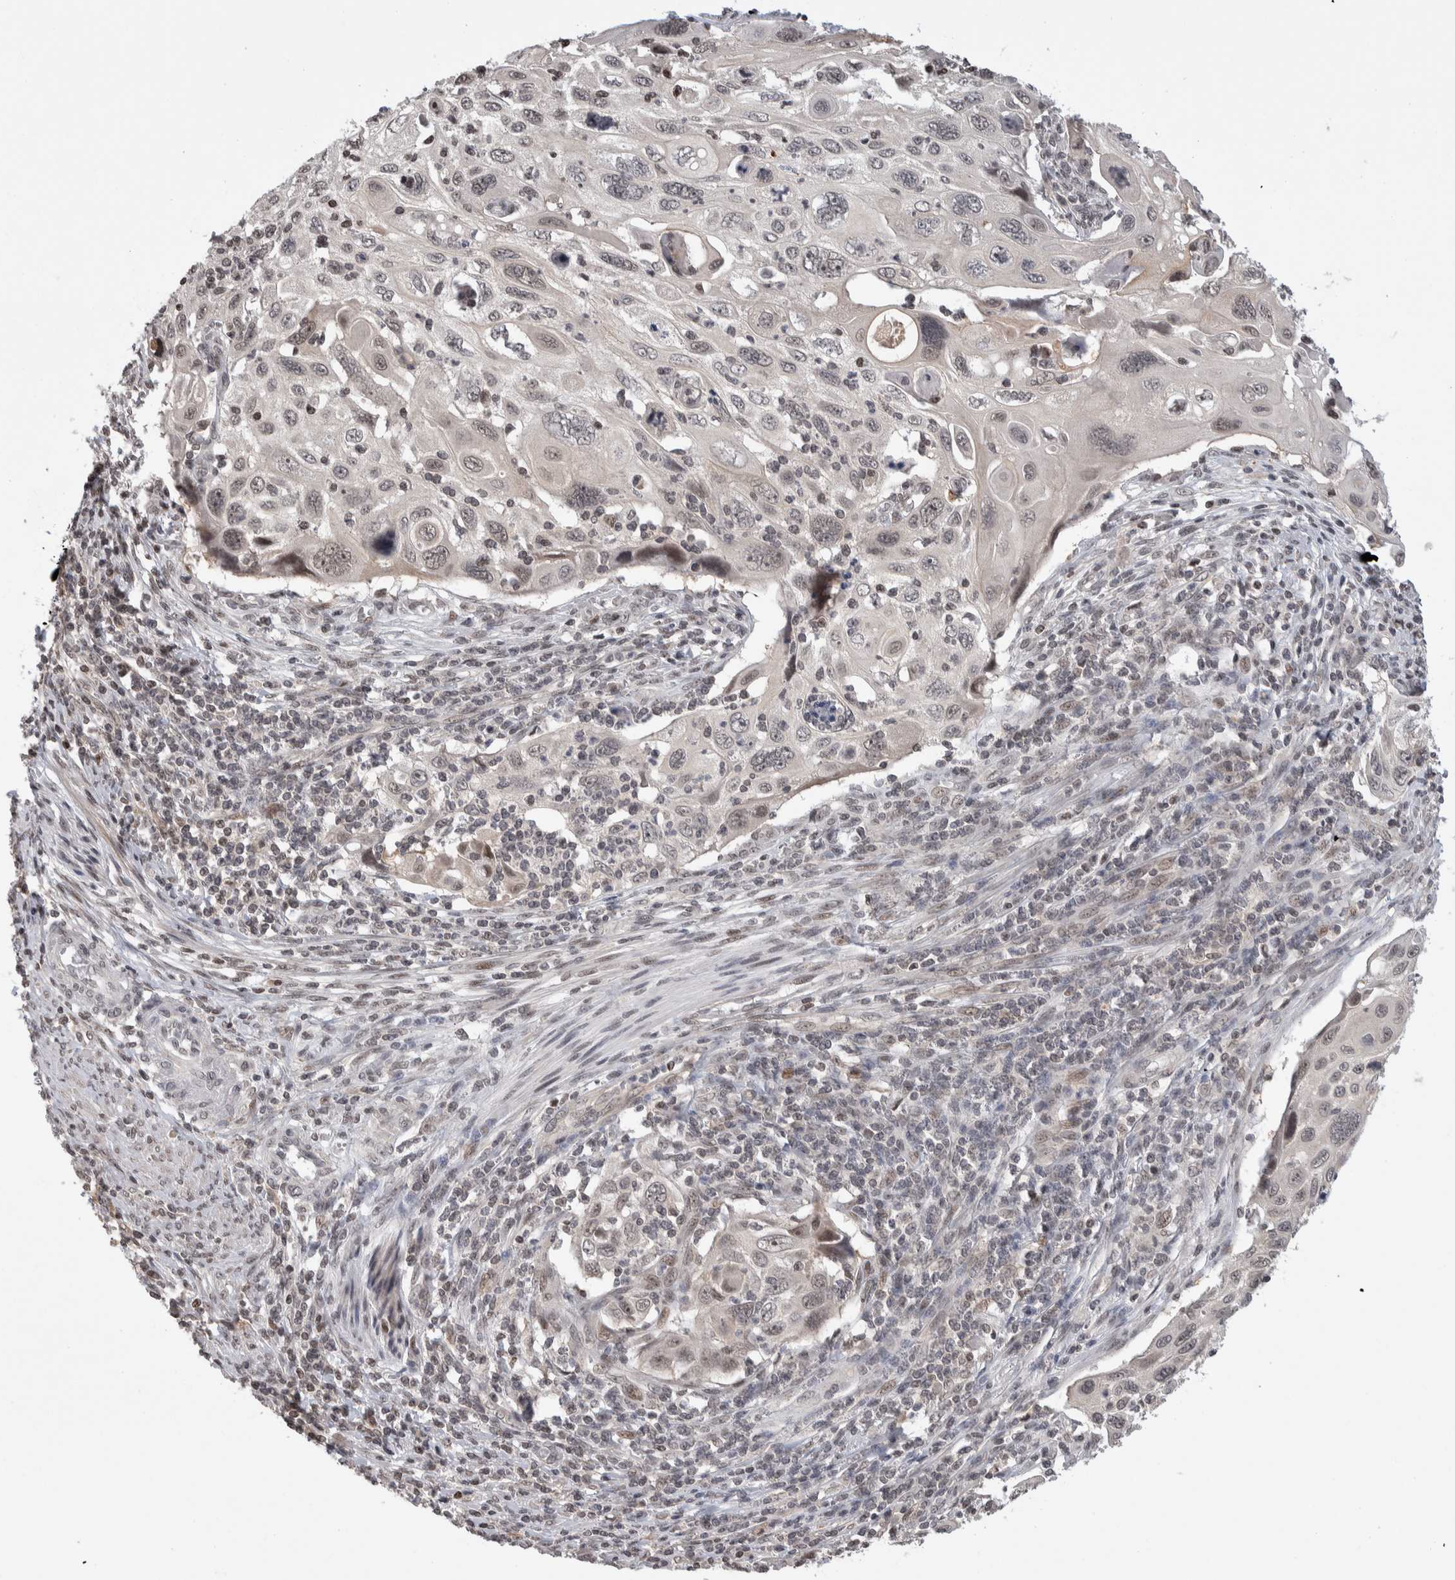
{"staining": {"intensity": "weak", "quantity": ">75%", "location": "nuclear"}, "tissue": "cervical cancer", "cell_type": "Tumor cells", "image_type": "cancer", "snomed": [{"axis": "morphology", "description": "Squamous cell carcinoma, NOS"}, {"axis": "topography", "description": "Cervix"}], "caption": "Brown immunohistochemical staining in cervical squamous cell carcinoma reveals weak nuclear staining in about >75% of tumor cells.", "gene": "ZSCAN21", "patient": {"sex": "female", "age": 70}}